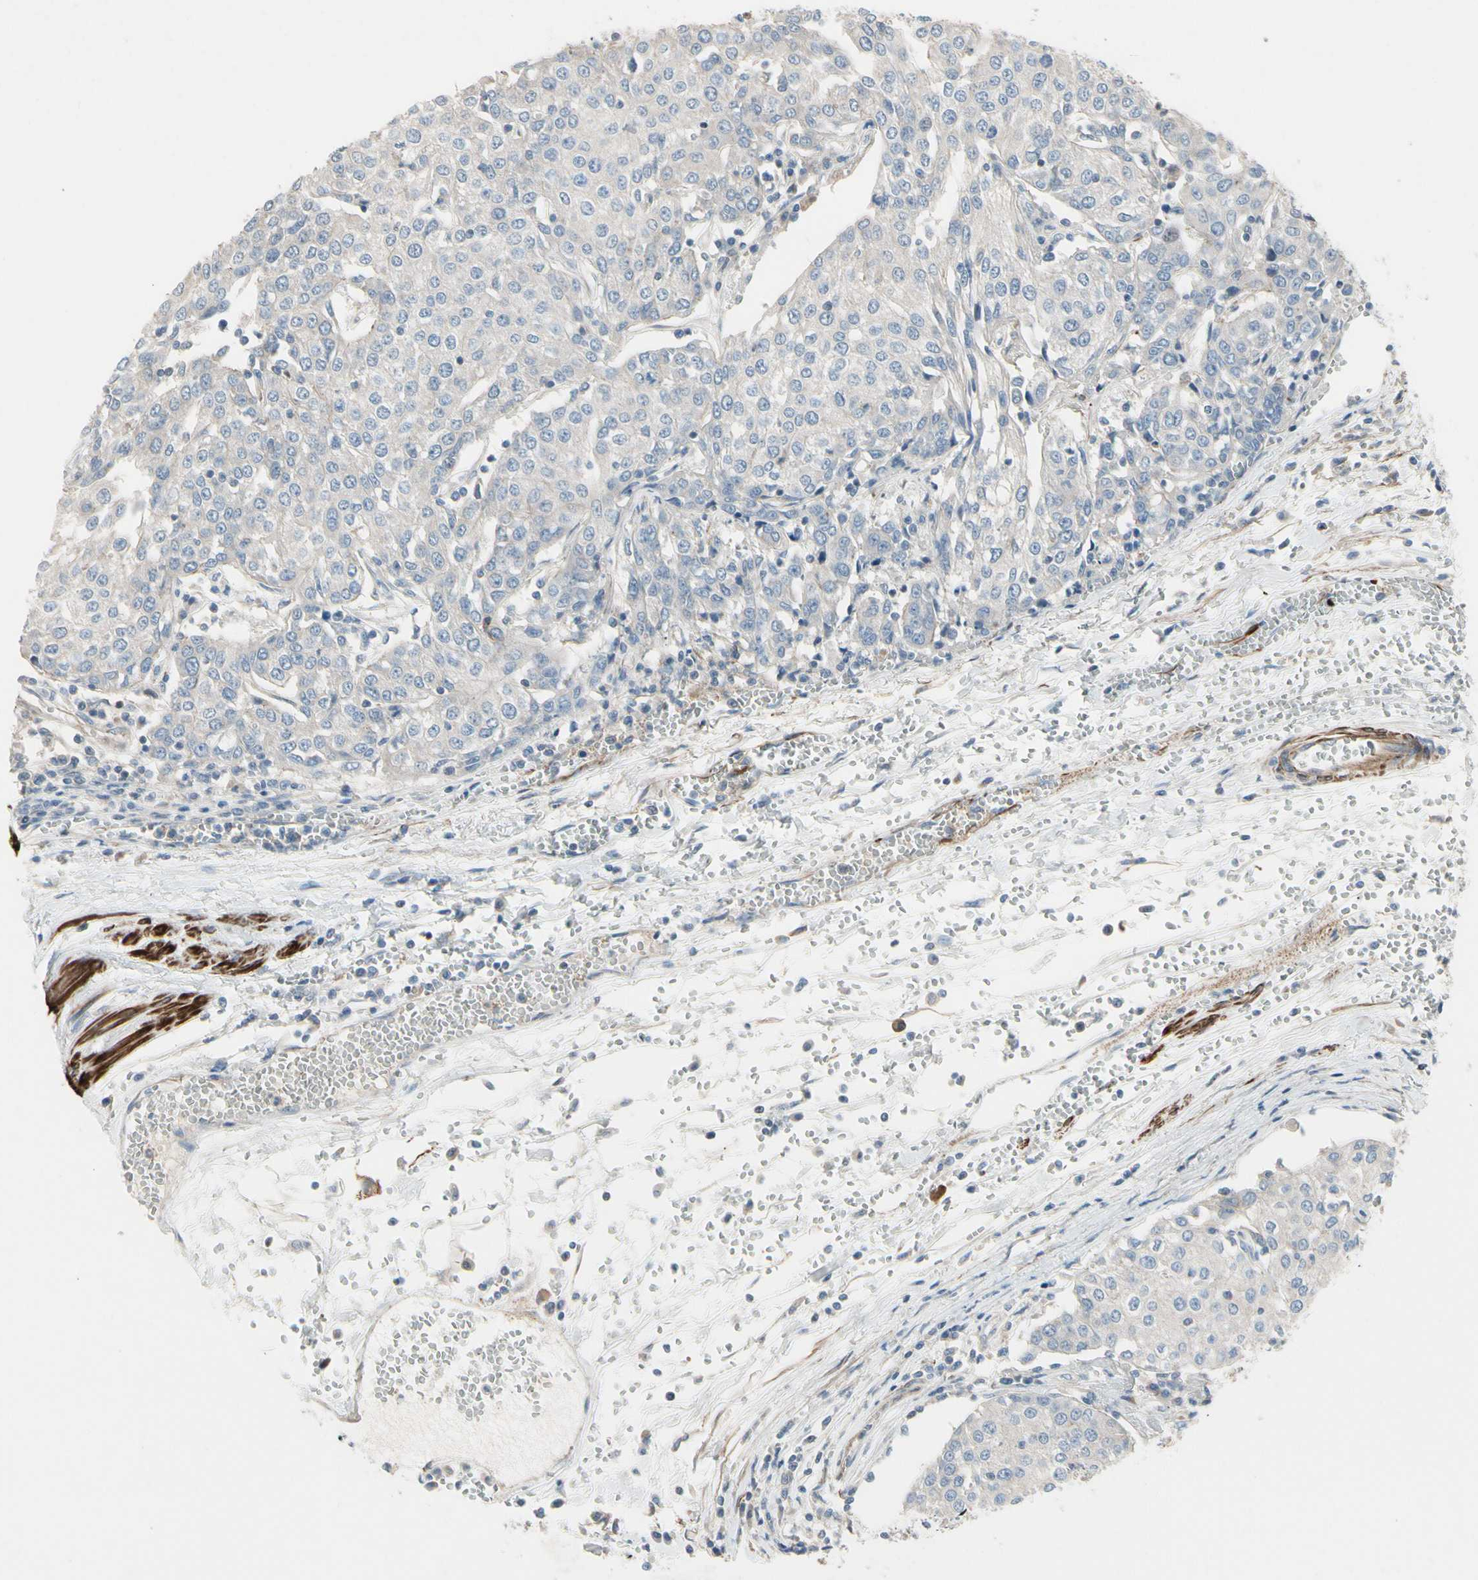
{"staining": {"intensity": "negative", "quantity": "none", "location": "none"}, "tissue": "urothelial cancer", "cell_type": "Tumor cells", "image_type": "cancer", "snomed": [{"axis": "morphology", "description": "Urothelial carcinoma, High grade"}, {"axis": "topography", "description": "Urinary bladder"}], "caption": "Tumor cells are negative for brown protein staining in urothelial carcinoma (high-grade).", "gene": "TPM1", "patient": {"sex": "female", "age": 85}}